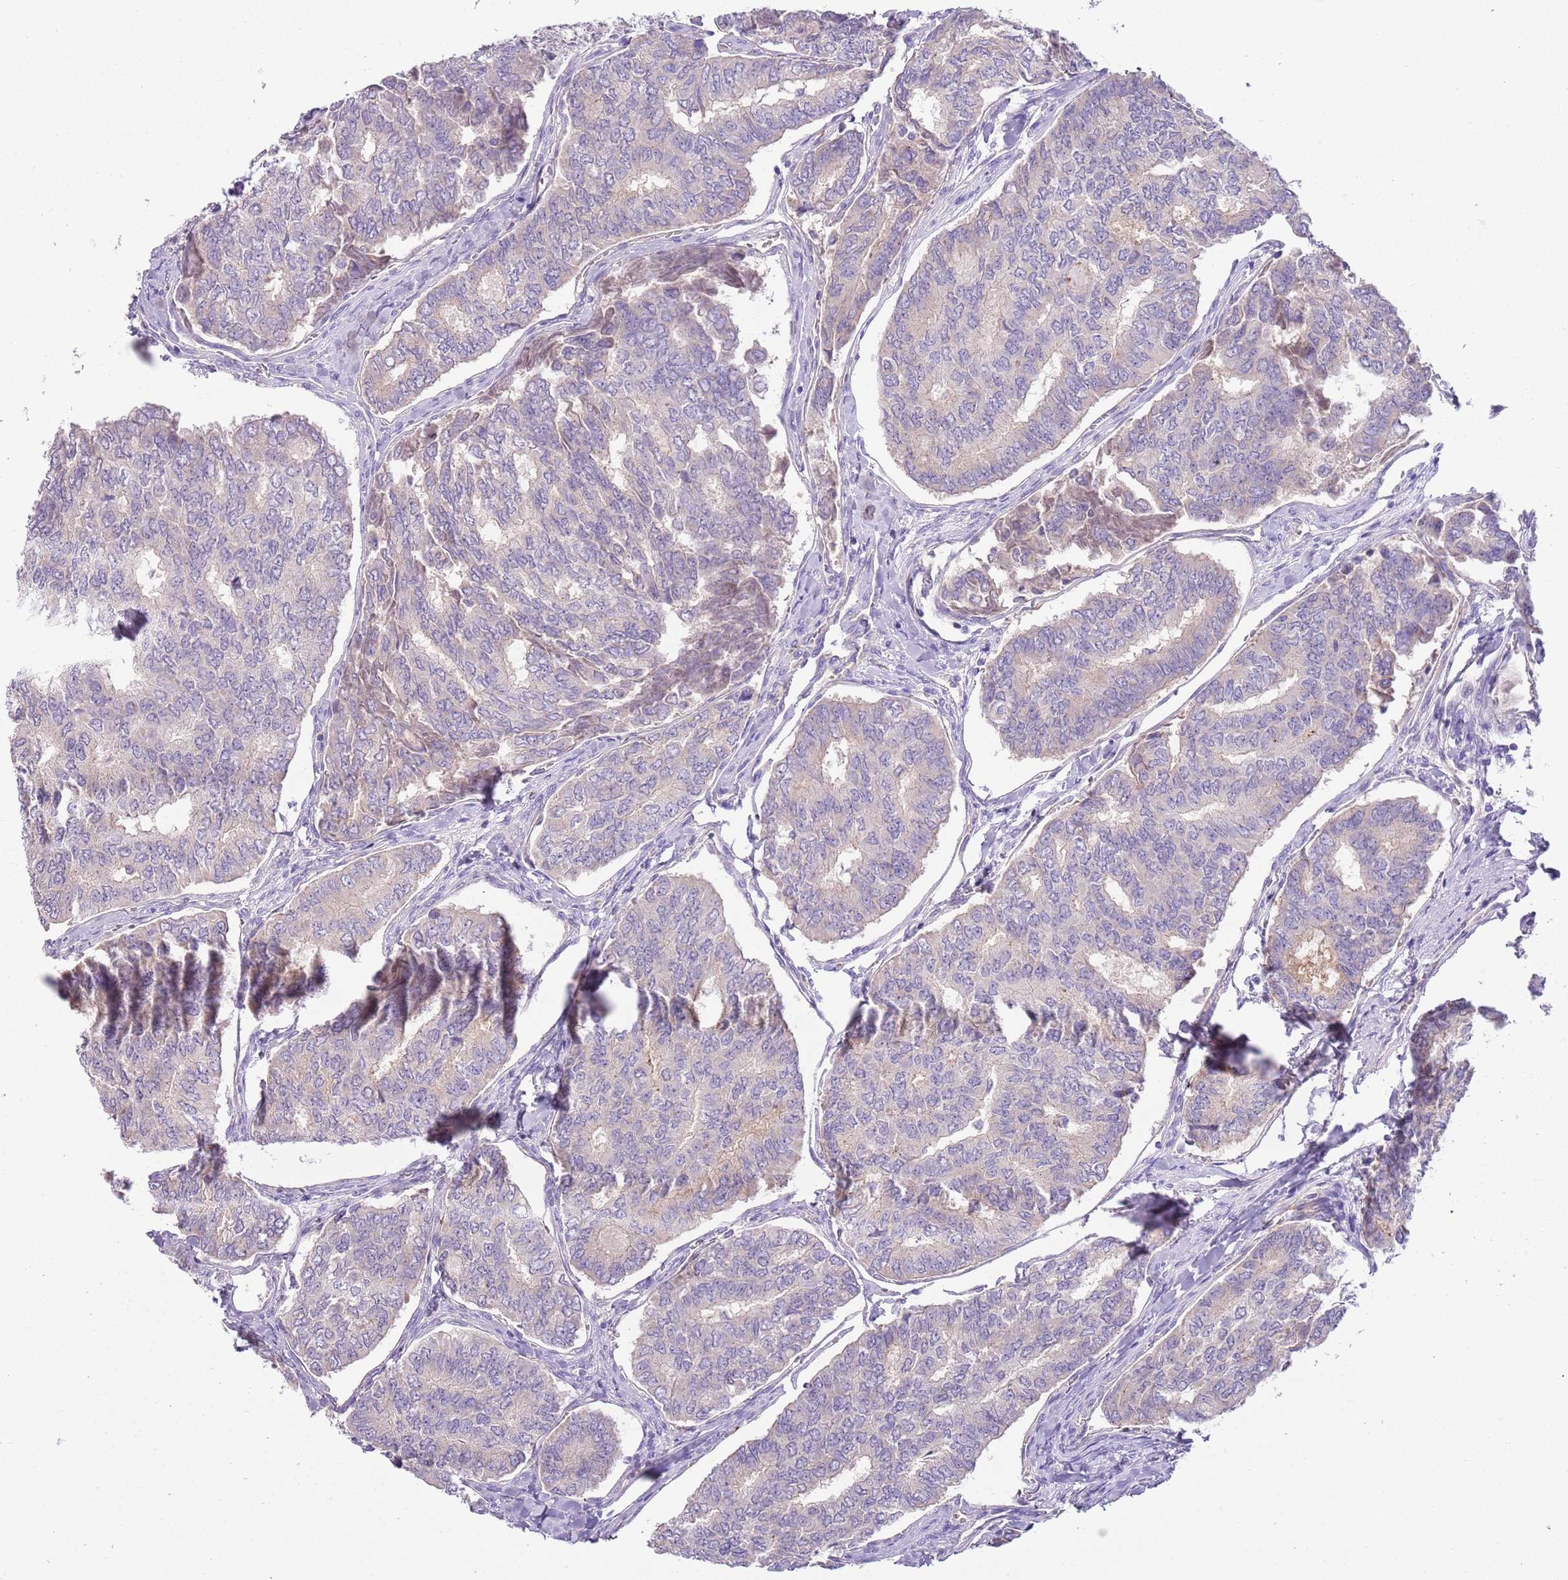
{"staining": {"intensity": "negative", "quantity": "none", "location": "none"}, "tissue": "thyroid cancer", "cell_type": "Tumor cells", "image_type": "cancer", "snomed": [{"axis": "morphology", "description": "Papillary adenocarcinoma, NOS"}, {"axis": "topography", "description": "Thyroid gland"}], "caption": "The immunohistochemistry (IHC) image has no significant expression in tumor cells of thyroid papillary adenocarcinoma tissue. (DAB immunohistochemistry visualized using brightfield microscopy, high magnification).", "gene": "HES3", "patient": {"sex": "female", "age": 35}}